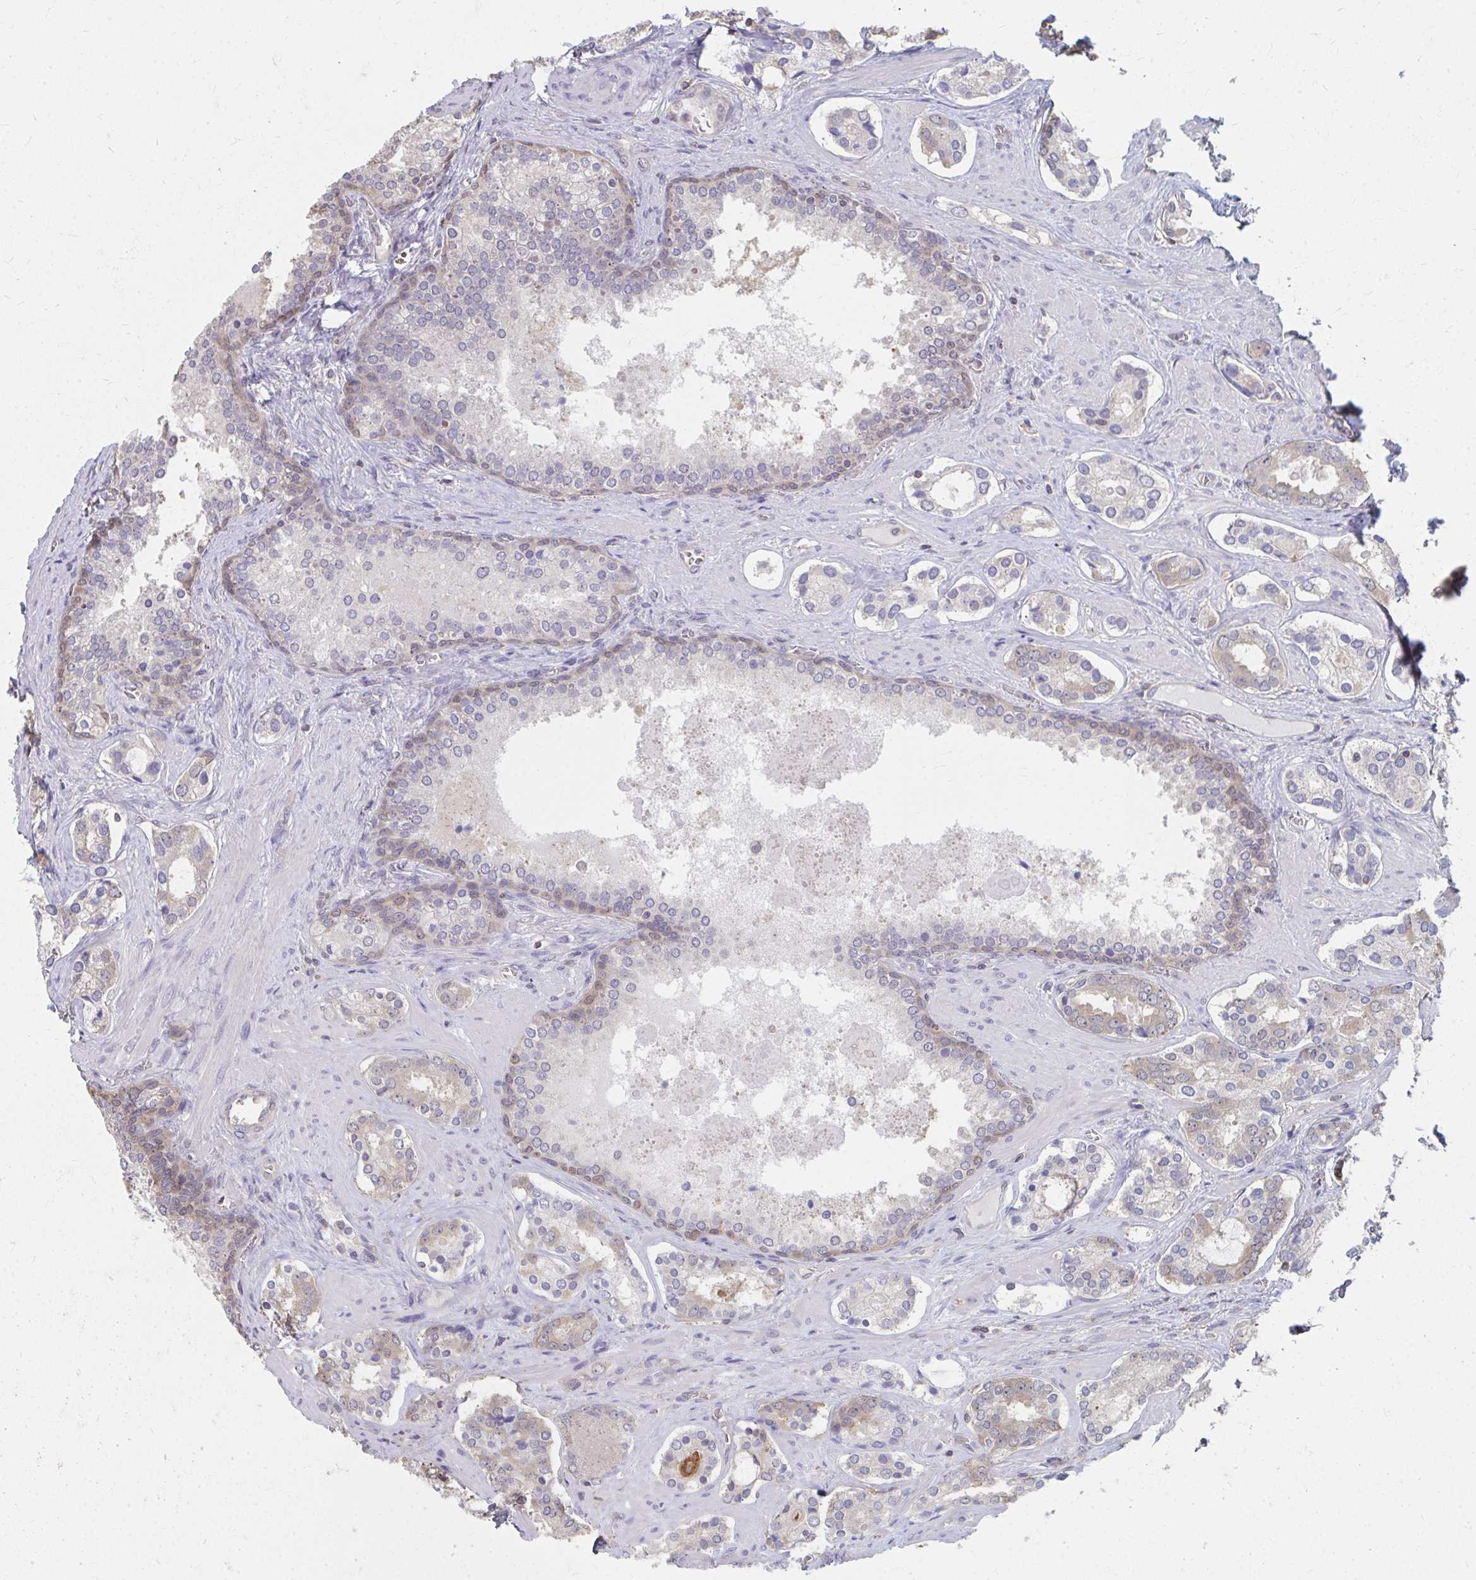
{"staining": {"intensity": "weak", "quantity": "<25%", "location": "cytoplasmic/membranous"}, "tissue": "prostate cancer", "cell_type": "Tumor cells", "image_type": "cancer", "snomed": [{"axis": "morphology", "description": "Adenocarcinoma, Low grade"}, {"axis": "topography", "description": "Prostate"}], "caption": "The photomicrograph demonstrates no significant positivity in tumor cells of prostate adenocarcinoma (low-grade).", "gene": "RABGAP1L", "patient": {"sex": "male", "age": 62}}